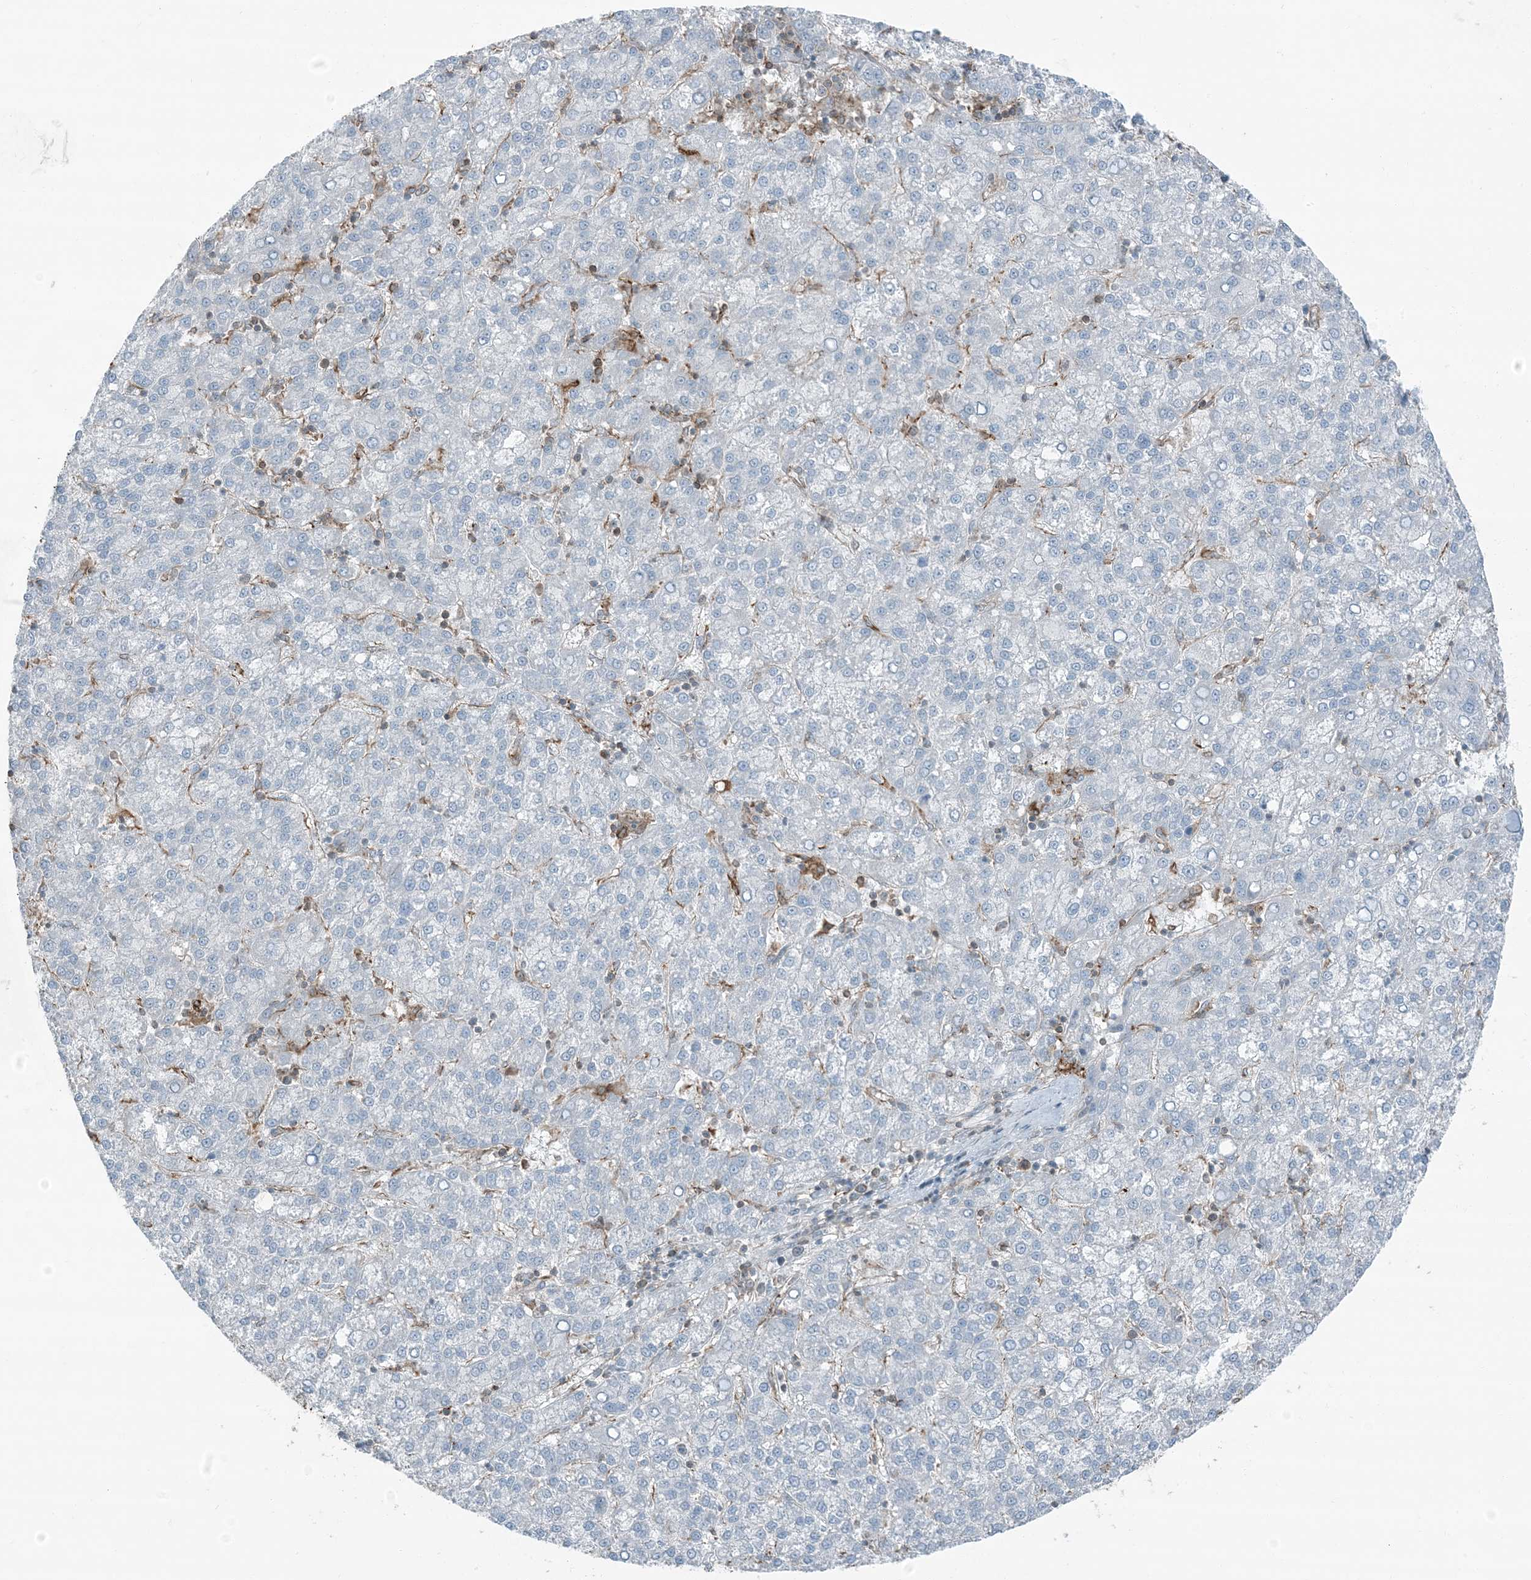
{"staining": {"intensity": "negative", "quantity": "none", "location": "none"}, "tissue": "liver cancer", "cell_type": "Tumor cells", "image_type": "cancer", "snomed": [{"axis": "morphology", "description": "Carcinoma, Hepatocellular, NOS"}, {"axis": "topography", "description": "Liver"}], "caption": "Liver cancer (hepatocellular carcinoma) was stained to show a protein in brown. There is no significant positivity in tumor cells.", "gene": "APOBEC3C", "patient": {"sex": "female", "age": 58}}